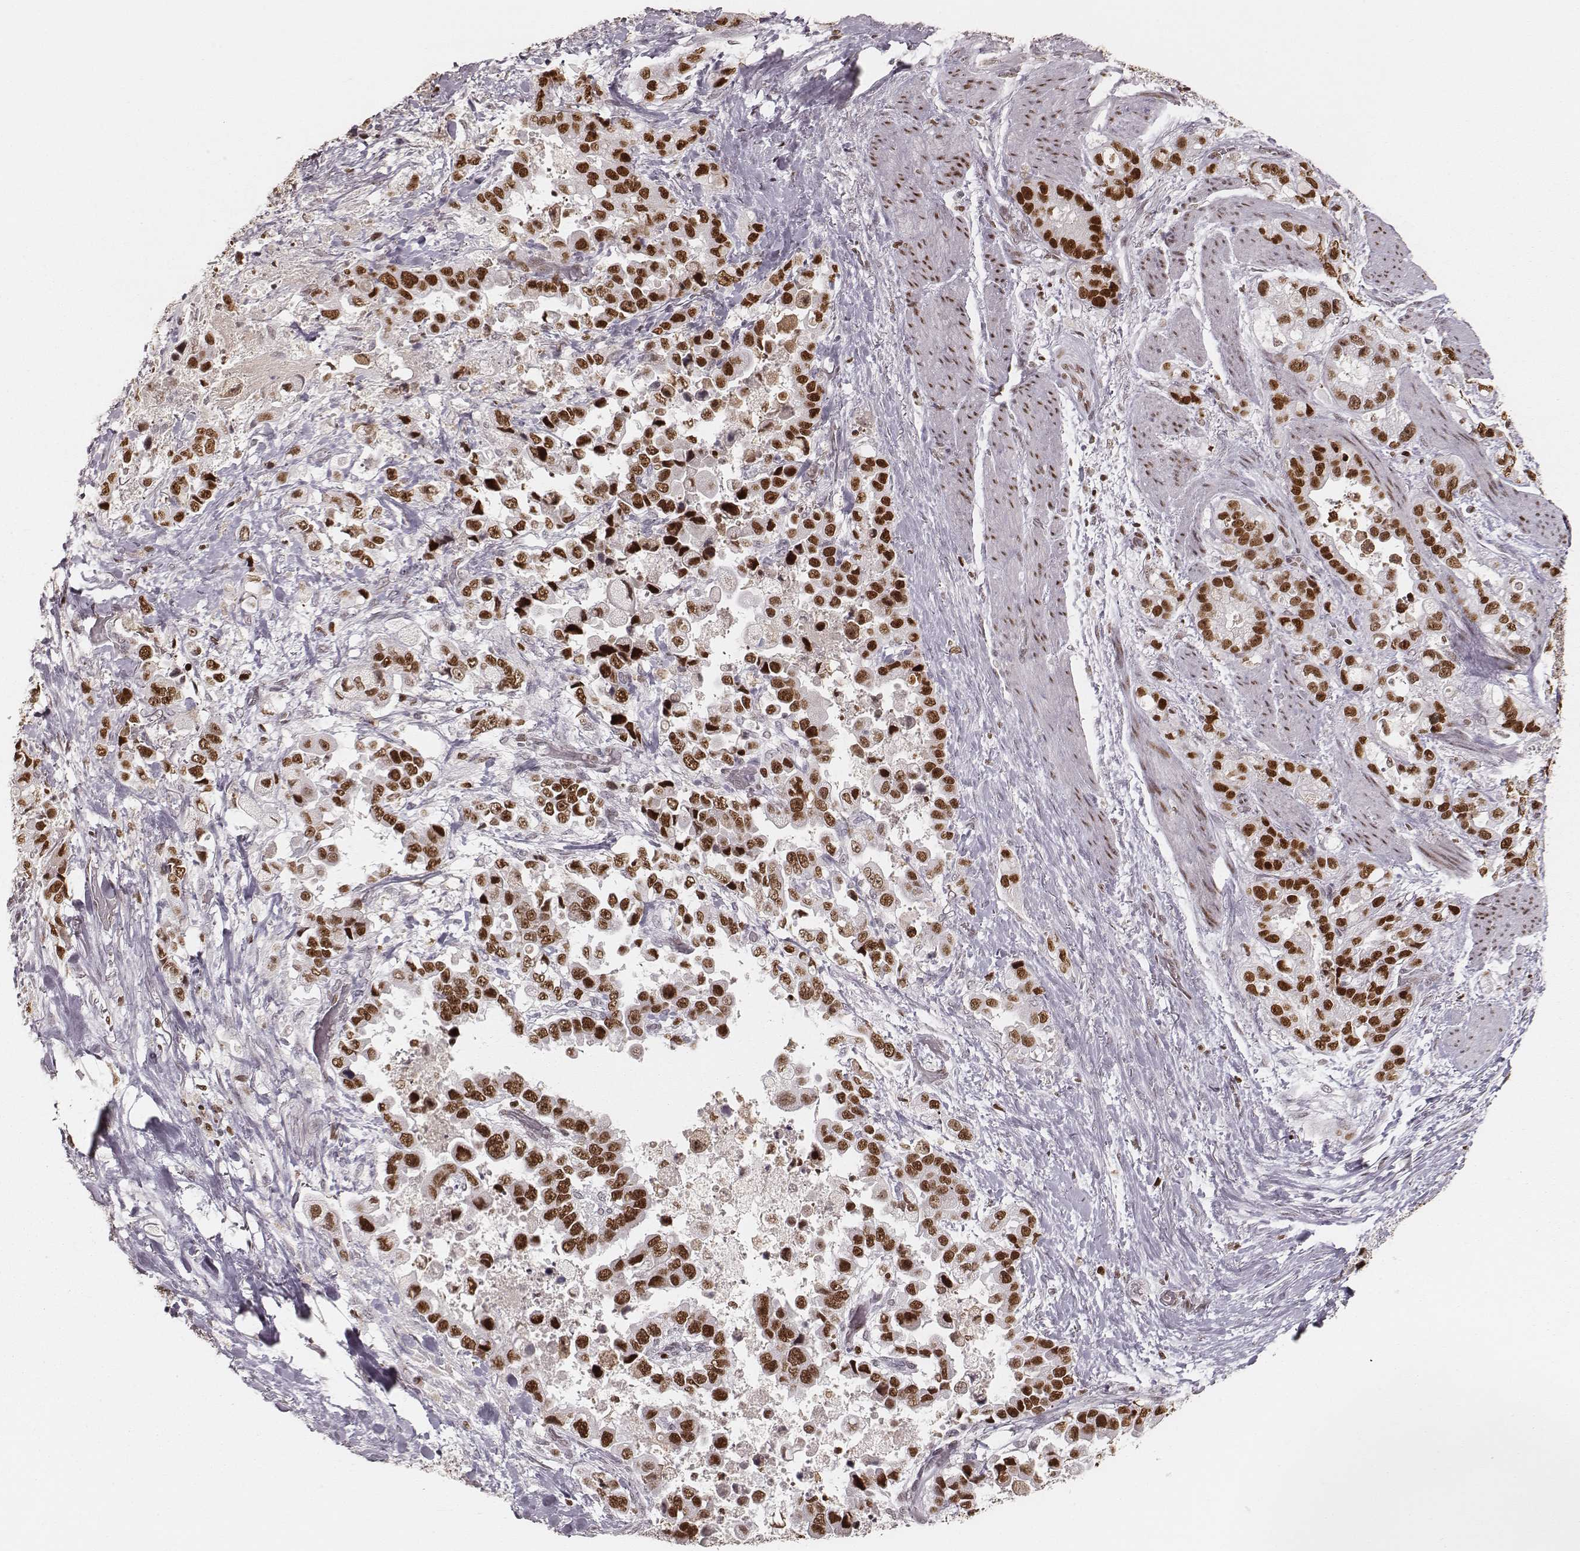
{"staining": {"intensity": "strong", "quantity": ">75%", "location": "nuclear"}, "tissue": "stomach cancer", "cell_type": "Tumor cells", "image_type": "cancer", "snomed": [{"axis": "morphology", "description": "Adenocarcinoma, NOS"}, {"axis": "topography", "description": "Stomach"}], "caption": "Strong nuclear staining is present in about >75% of tumor cells in adenocarcinoma (stomach).", "gene": "PARP1", "patient": {"sex": "male", "age": 59}}